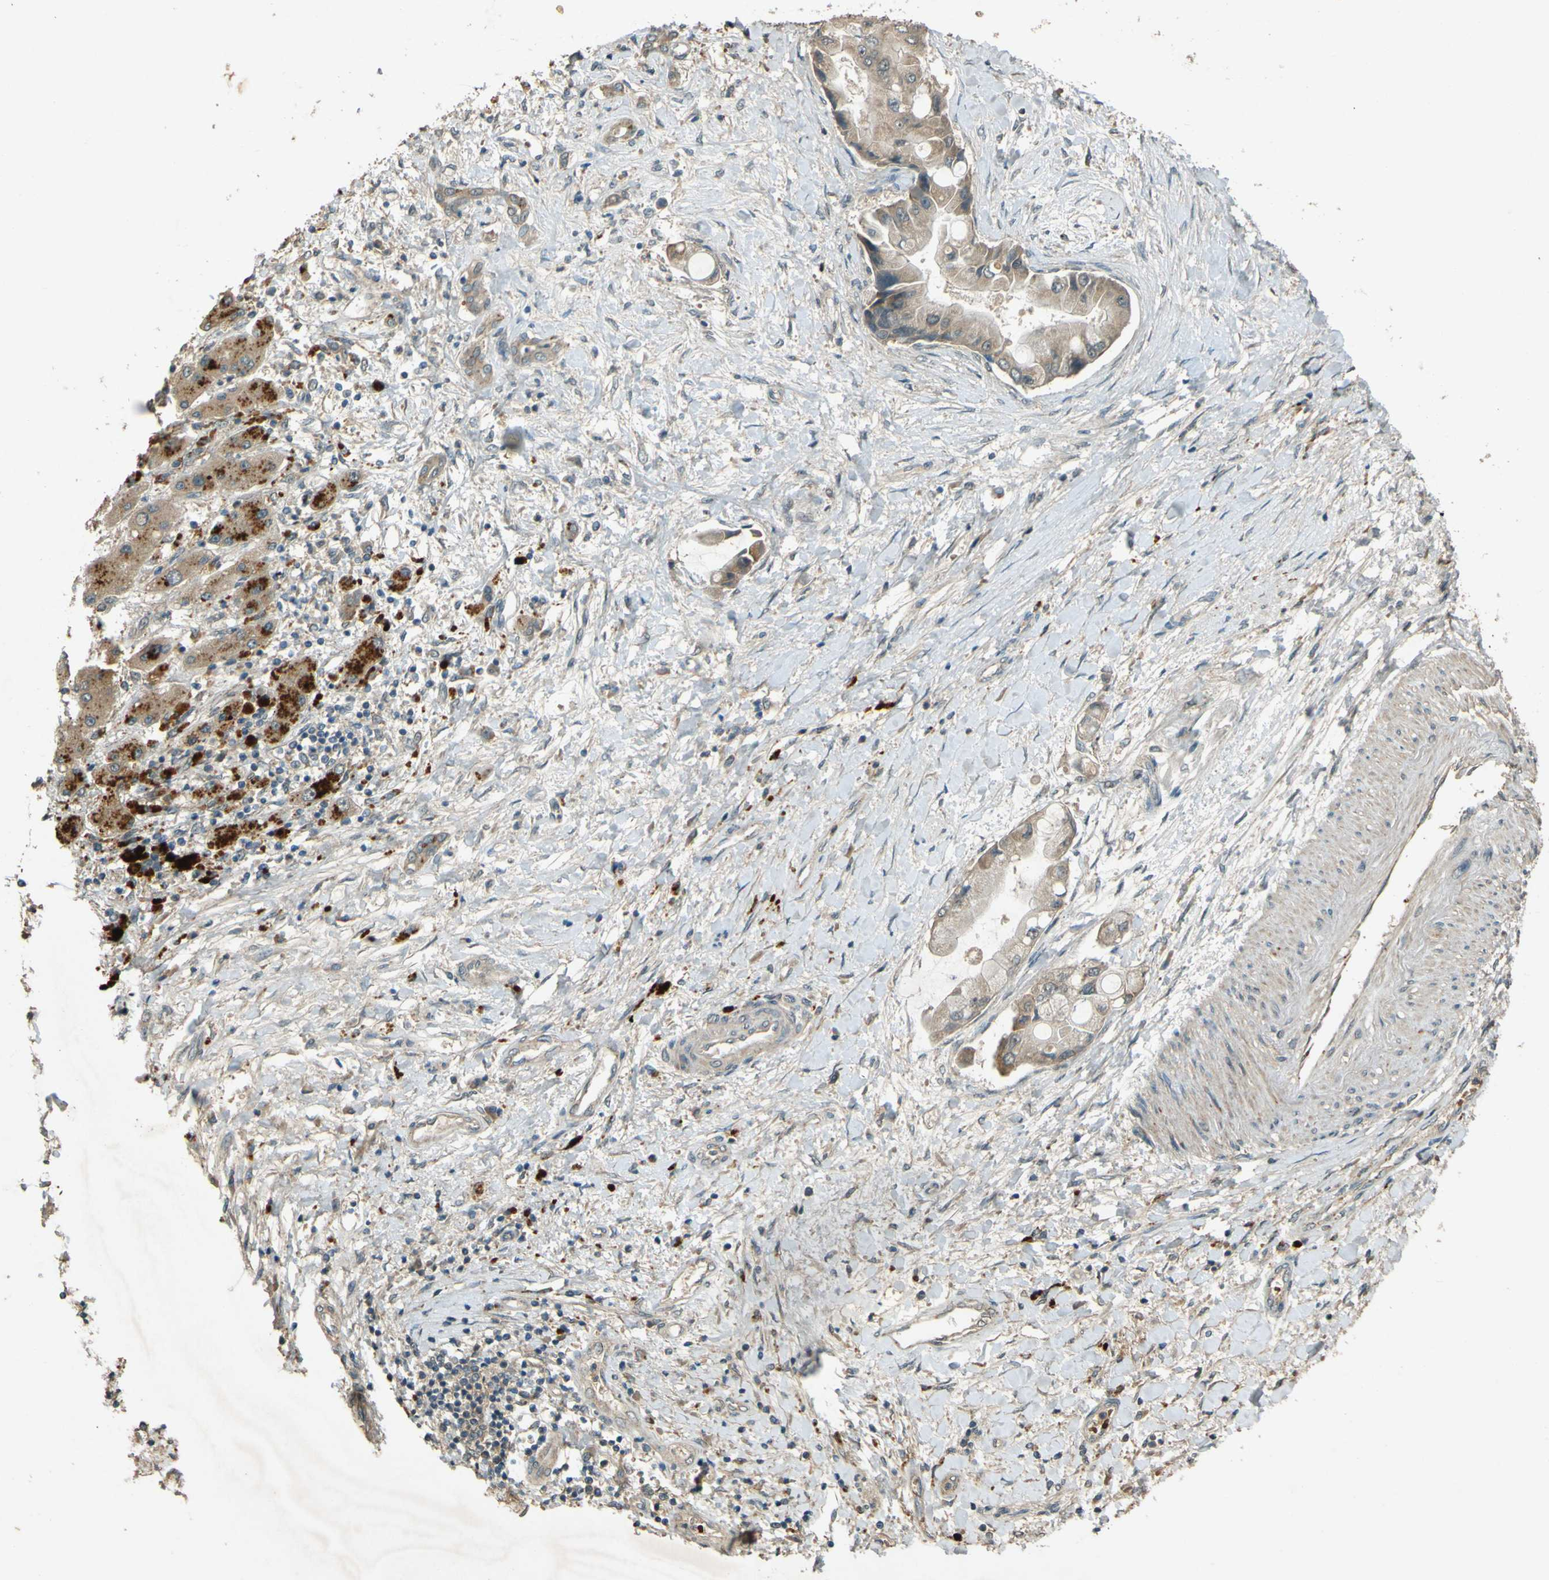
{"staining": {"intensity": "weak", "quantity": ">75%", "location": "cytoplasmic/membranous"}, "tissue": "liver cancer", "cell_type": "Tumor cells", "image_type": "cancer", "snomed": [{"axis": "morphology", "description": "Cholangiocarcinoma"}, {"axis": "topography", "description": "Liver"}], "caption": "Protein expression analysis of human liver cholangiocarcinoma reveals weak cytoplasmic/membranous staining in about >75% of tumor cells.", "gene": "MPDZ", "patient": {"sex": "male", "age": 50}}